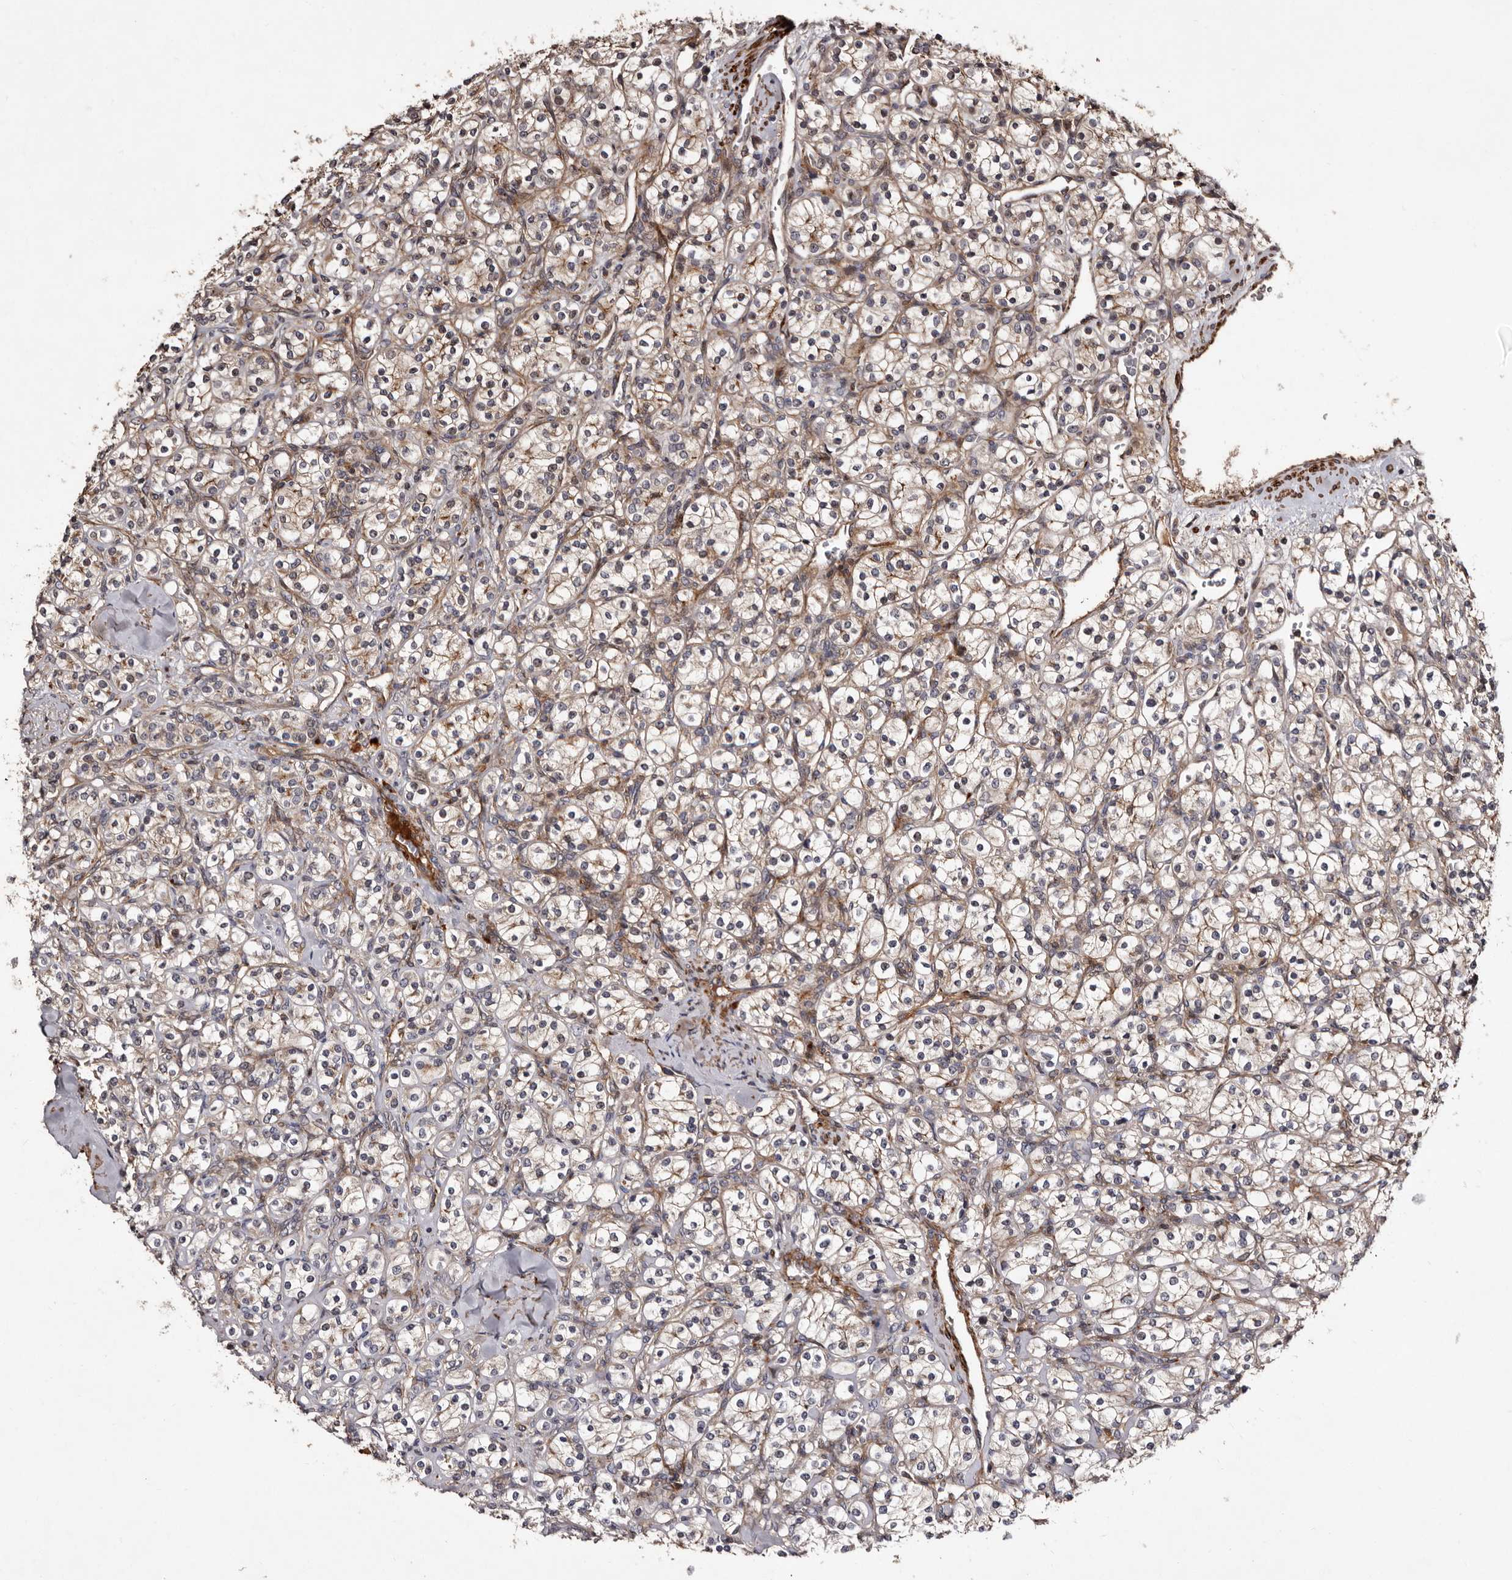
{"staining": {"intensity": "weak", "quantity": "25%-75%", "location": "cytoplasmic/membranous"}, "tissue": "renal cancer", "cell_type": "Tumor cells", "image_type": "cancer", "snomed": [{"axis": "morphology", "description": "Adenocarcinoma, NOS"}, {"axis": "topography", "description": "Kidney"}], "caption": "Immunohistochemistry (IHC) (DAB (3,3'-diaminobenzidine)) staining of renal cancer shows weak cytoplasmic/membranous protein staining in about 25%-75% of tumor cells. (Stains: DAB in brown, nuclei in blue, Microscopy: brightfield microscopy at high magnification).", "gene": "PRKD3", "patient": {"sex": "male", "age": 77}}